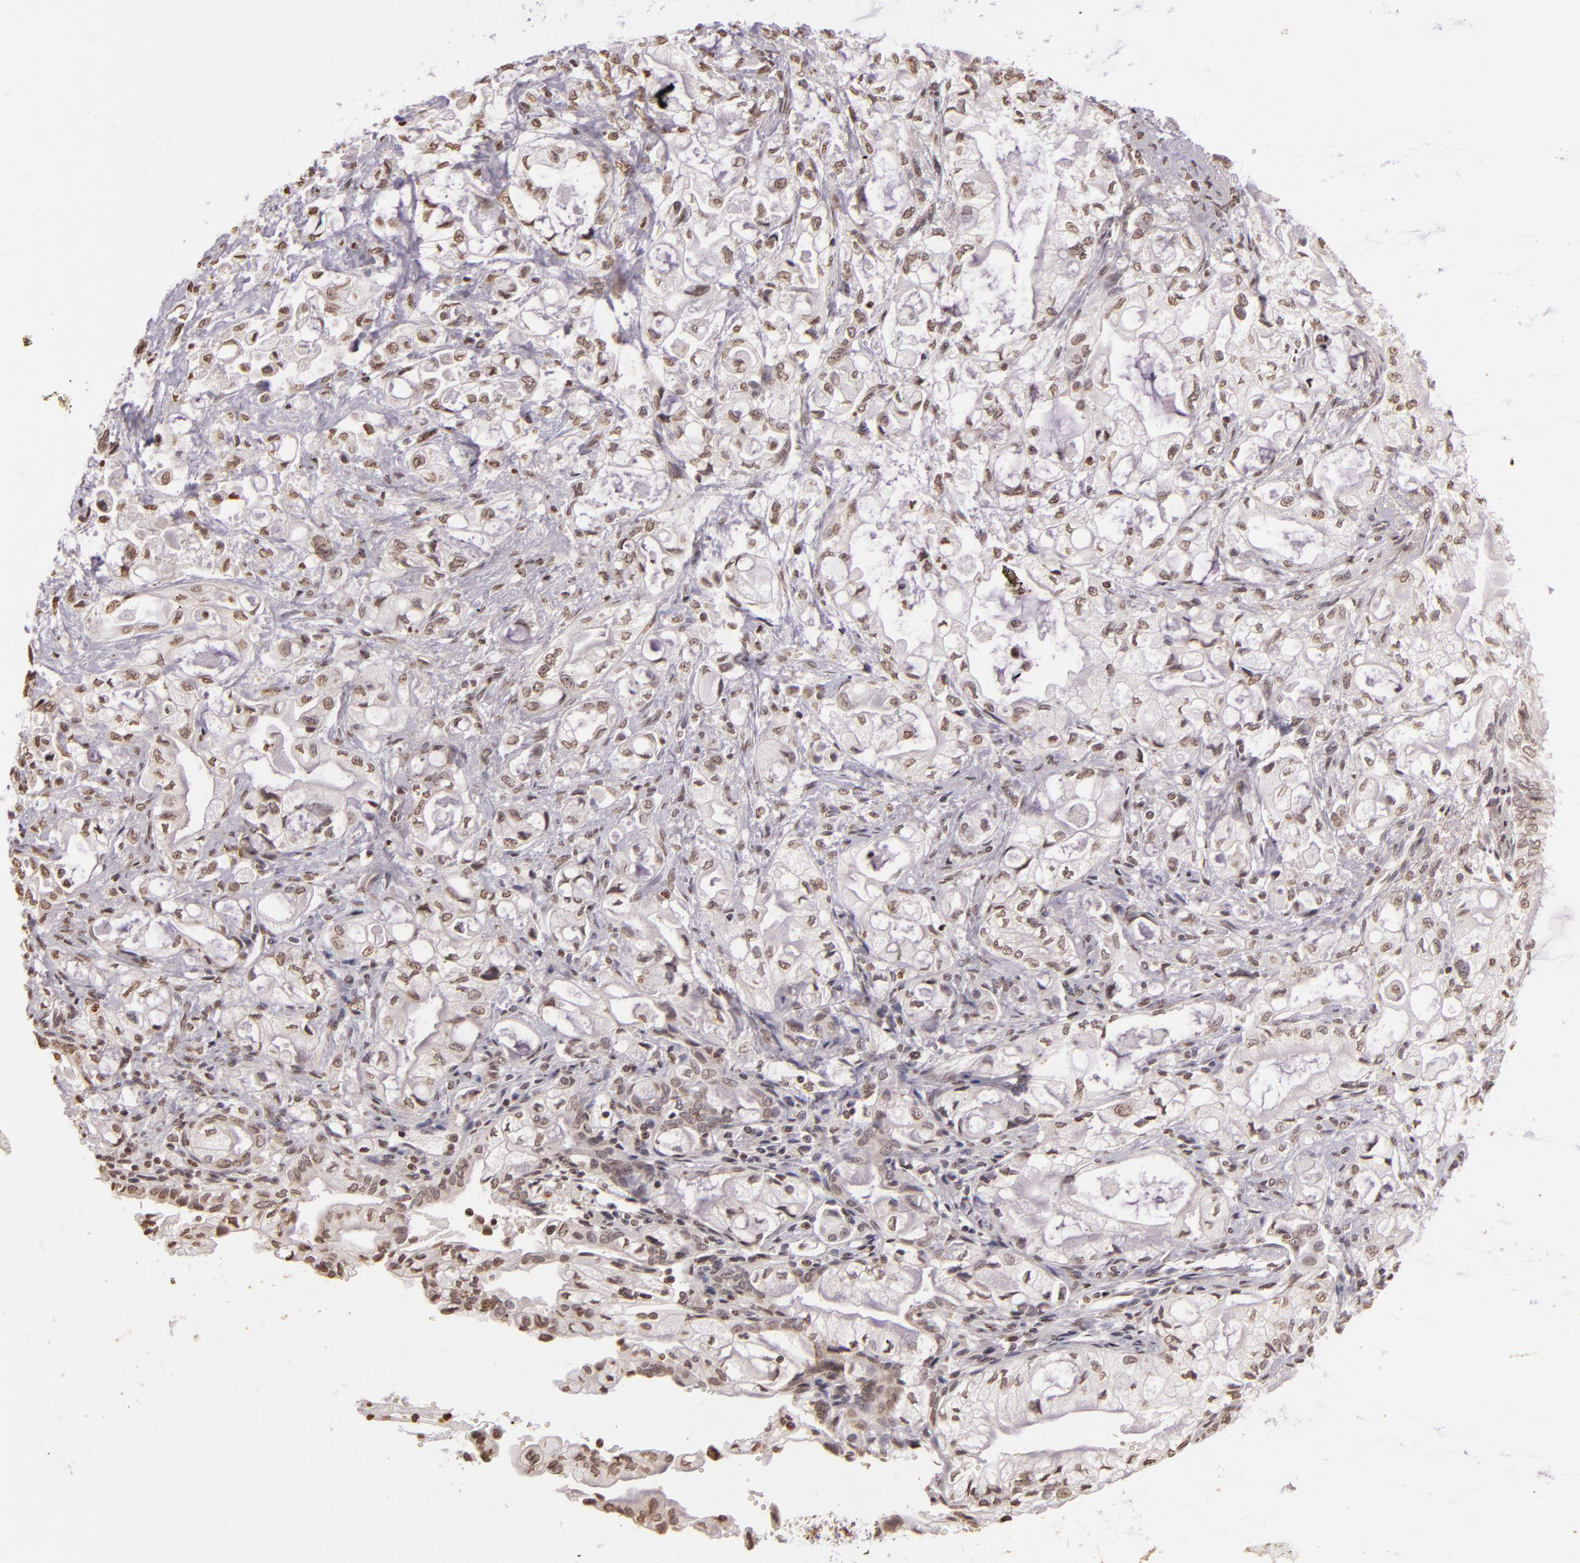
{"staining": {"intensity": "weak", "quantity": ">75%", "location": "nuclear"}, "tissue": "pancreatic cancer", "cell_type": "Tumor cells", "image_type": "cancer", "snomed": [{"axis": "morphology", "description": "Adenocarcinoma, NOS"}, {"axis": "topography", "description": "Pancreas"}], "caption": "Pancreatic cancer stained with IHC reveals weak nuclear positivity in approximately >75% of tumor cells. The staining was performed using DAB, with brown indicating positive protein expression. Nuclei are stained blue with hematoxylin.", "gene": "THRB", "patient": {"sex": "male", "age": 79}}